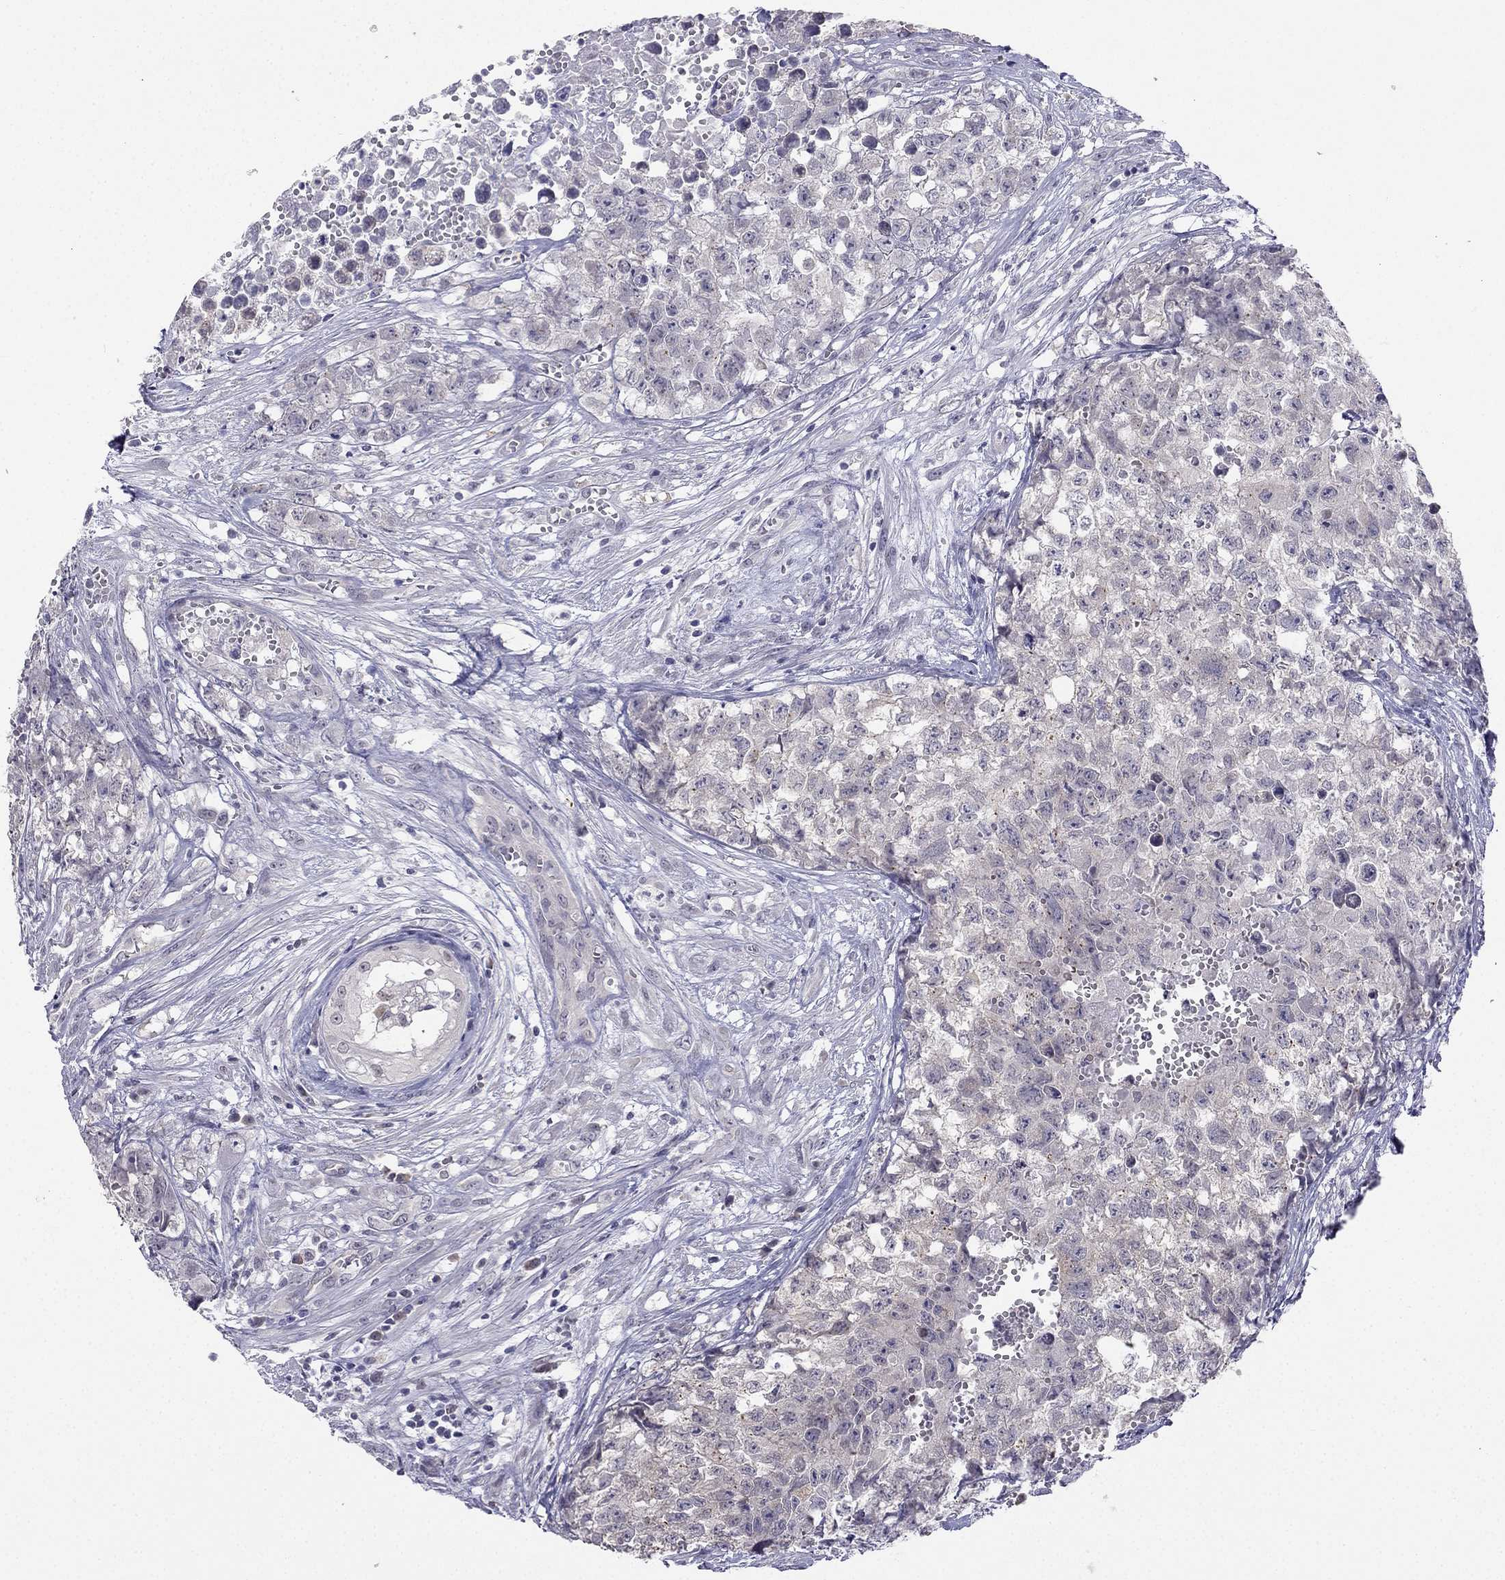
{"staining": {"intensity": "negative", "quantity": "none", "location": "none"}, "tissue": "testis cancer", "cell_type": "Tumor cells", "image_type": "cancer", "snomed": [{"axis": "morphology", "description": "Seminoma, NOS"}, {"axis": "morphology", "description": "Carcinoma, Embryonal, NOS"}, {"axis": "topography", "description": "Testis"}], "caption": "Immunohistochemical staining of testis cancer reveals no significant positivity in tumor cells.", "gene": "C16orf89", "patient": {"sex": "male", "age": 22}}